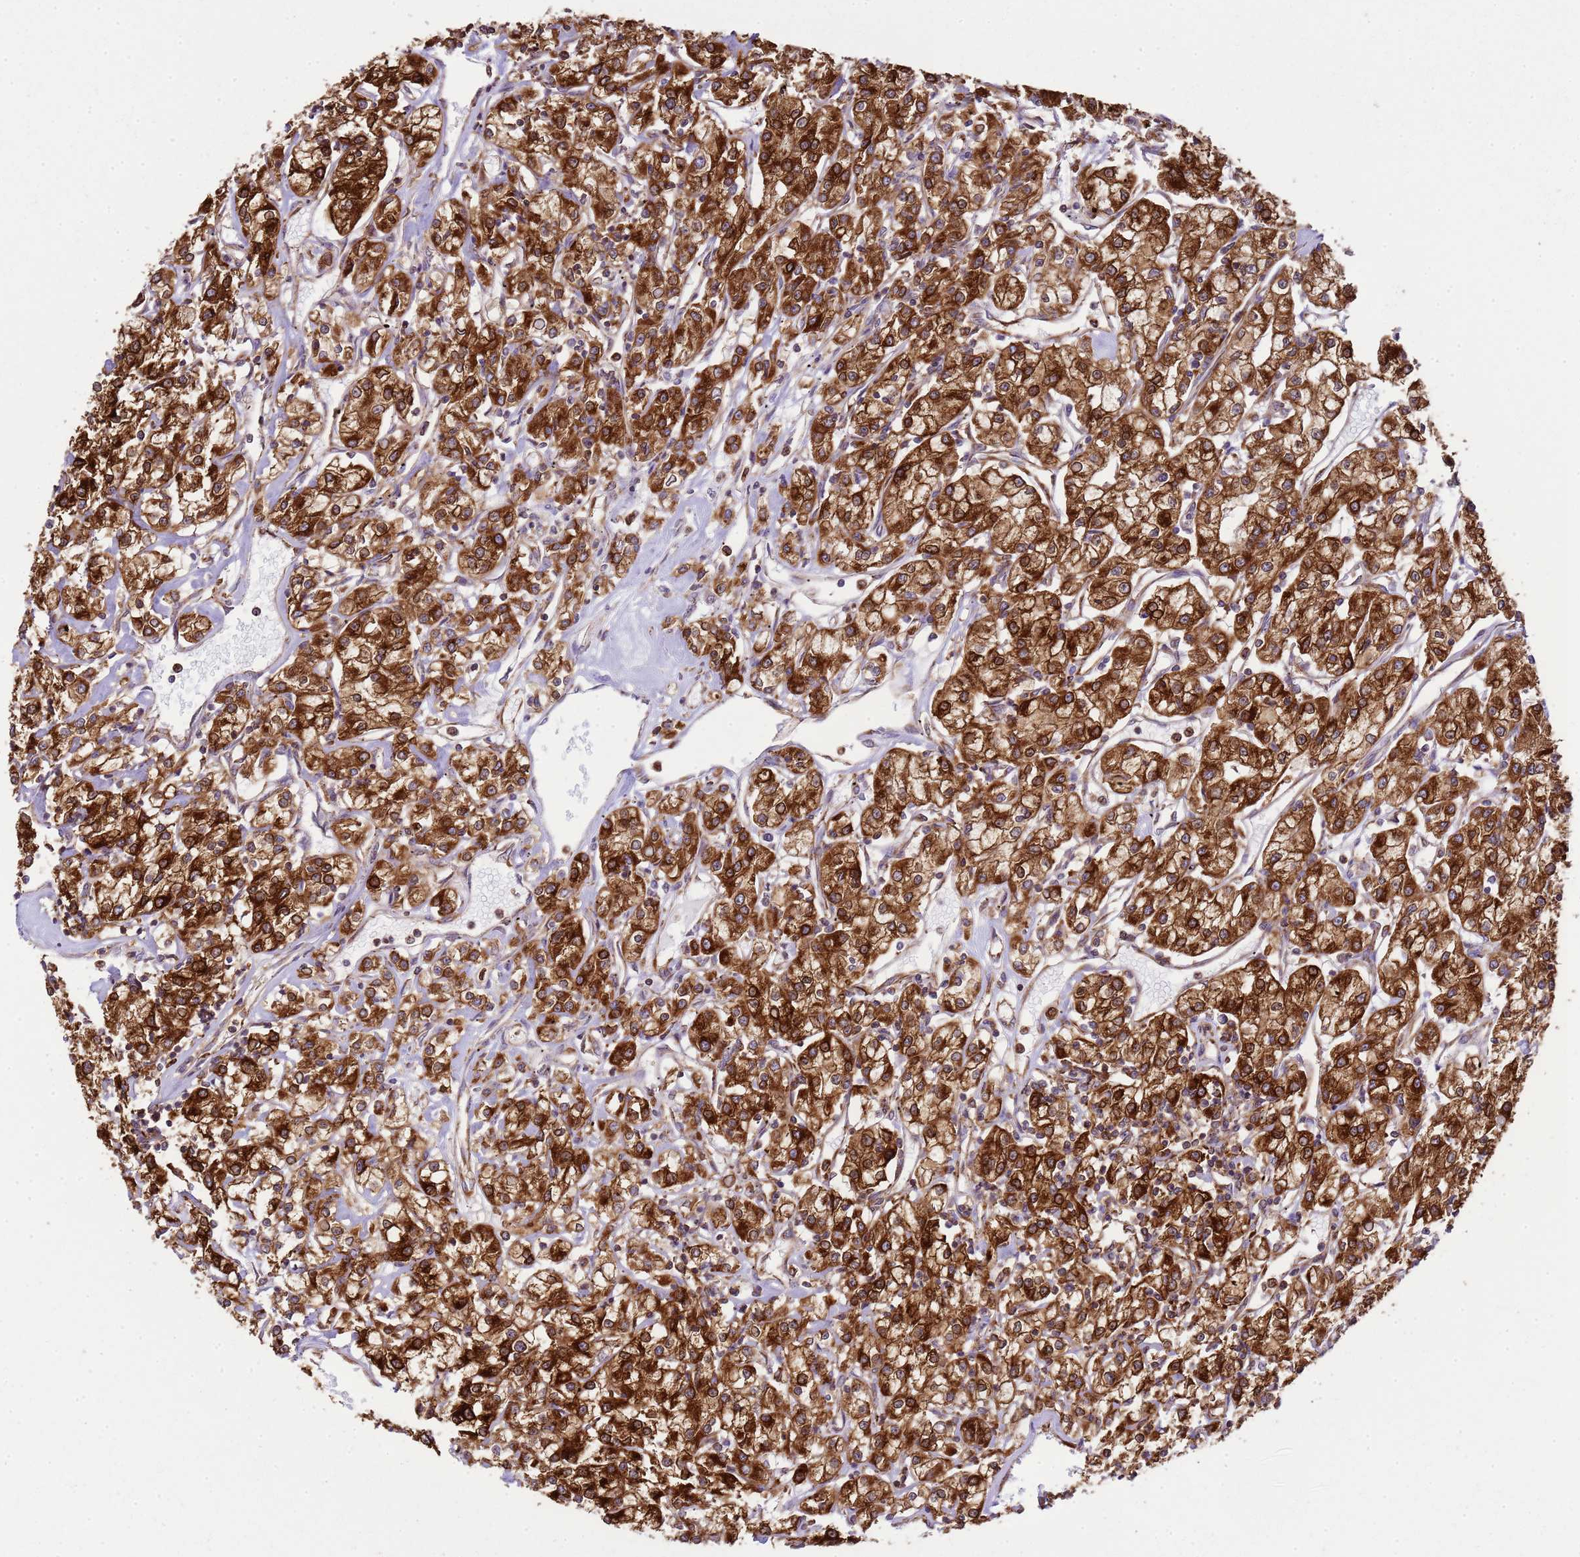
{"staining": {"intensity": "strong", "quantity": ">75%", "location": "cytoplasmic/membranous"}, "tissue": "renal cancer", "cell_type": "Tumor cells", "image_type": "cancer", "snomed": [{"axis": "morphology", "description": "Adenocarcinoma, NOS"}, {"axis": "topography", "description": "Kidney"}], "caption": "Protein staining demonstrates strong cytoplasmic/membranous expression in about >75% of tumor cells in renal cancer (adenocarcinoma).", "gene": "GABRE", "patient": {"sex": "female", "age": 59}}